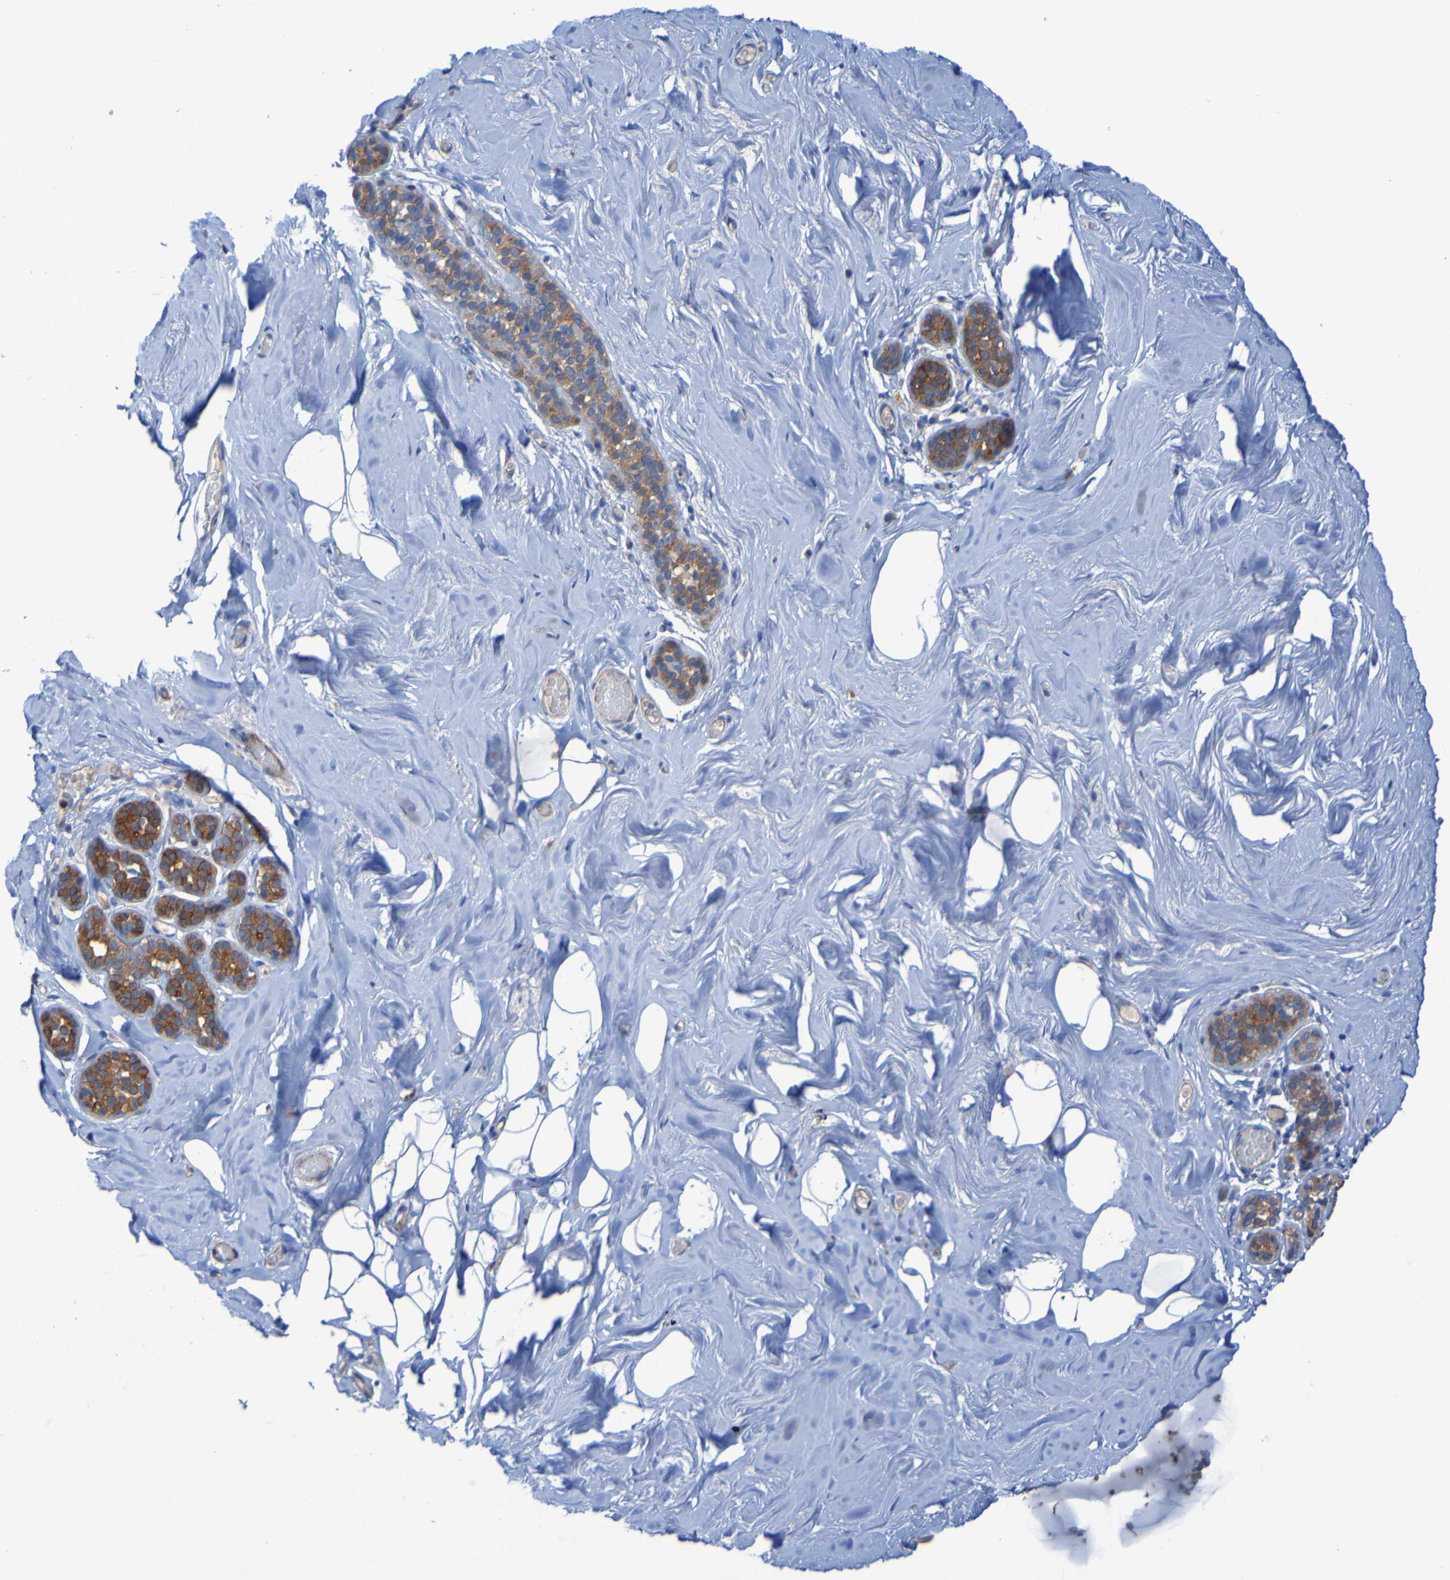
{"staining": {"intensity": "negative", "quantity": "none", "location": "none"}, "tissue": "breast", "cell_type": "Adipocytes", "image_type": "normal", "snomed": [{"axis": "morphology", "description": "Normal tissue, NOS"}, {"axis": "topography", "description": "Breast"}], "caption": "An immunohistochemistry histopathology image of unremarkable breast is shown. There is no staining in adipocytes of breast.", "gene": "ARHGEF16", "patient": {"sex": "female", "age": 75}}